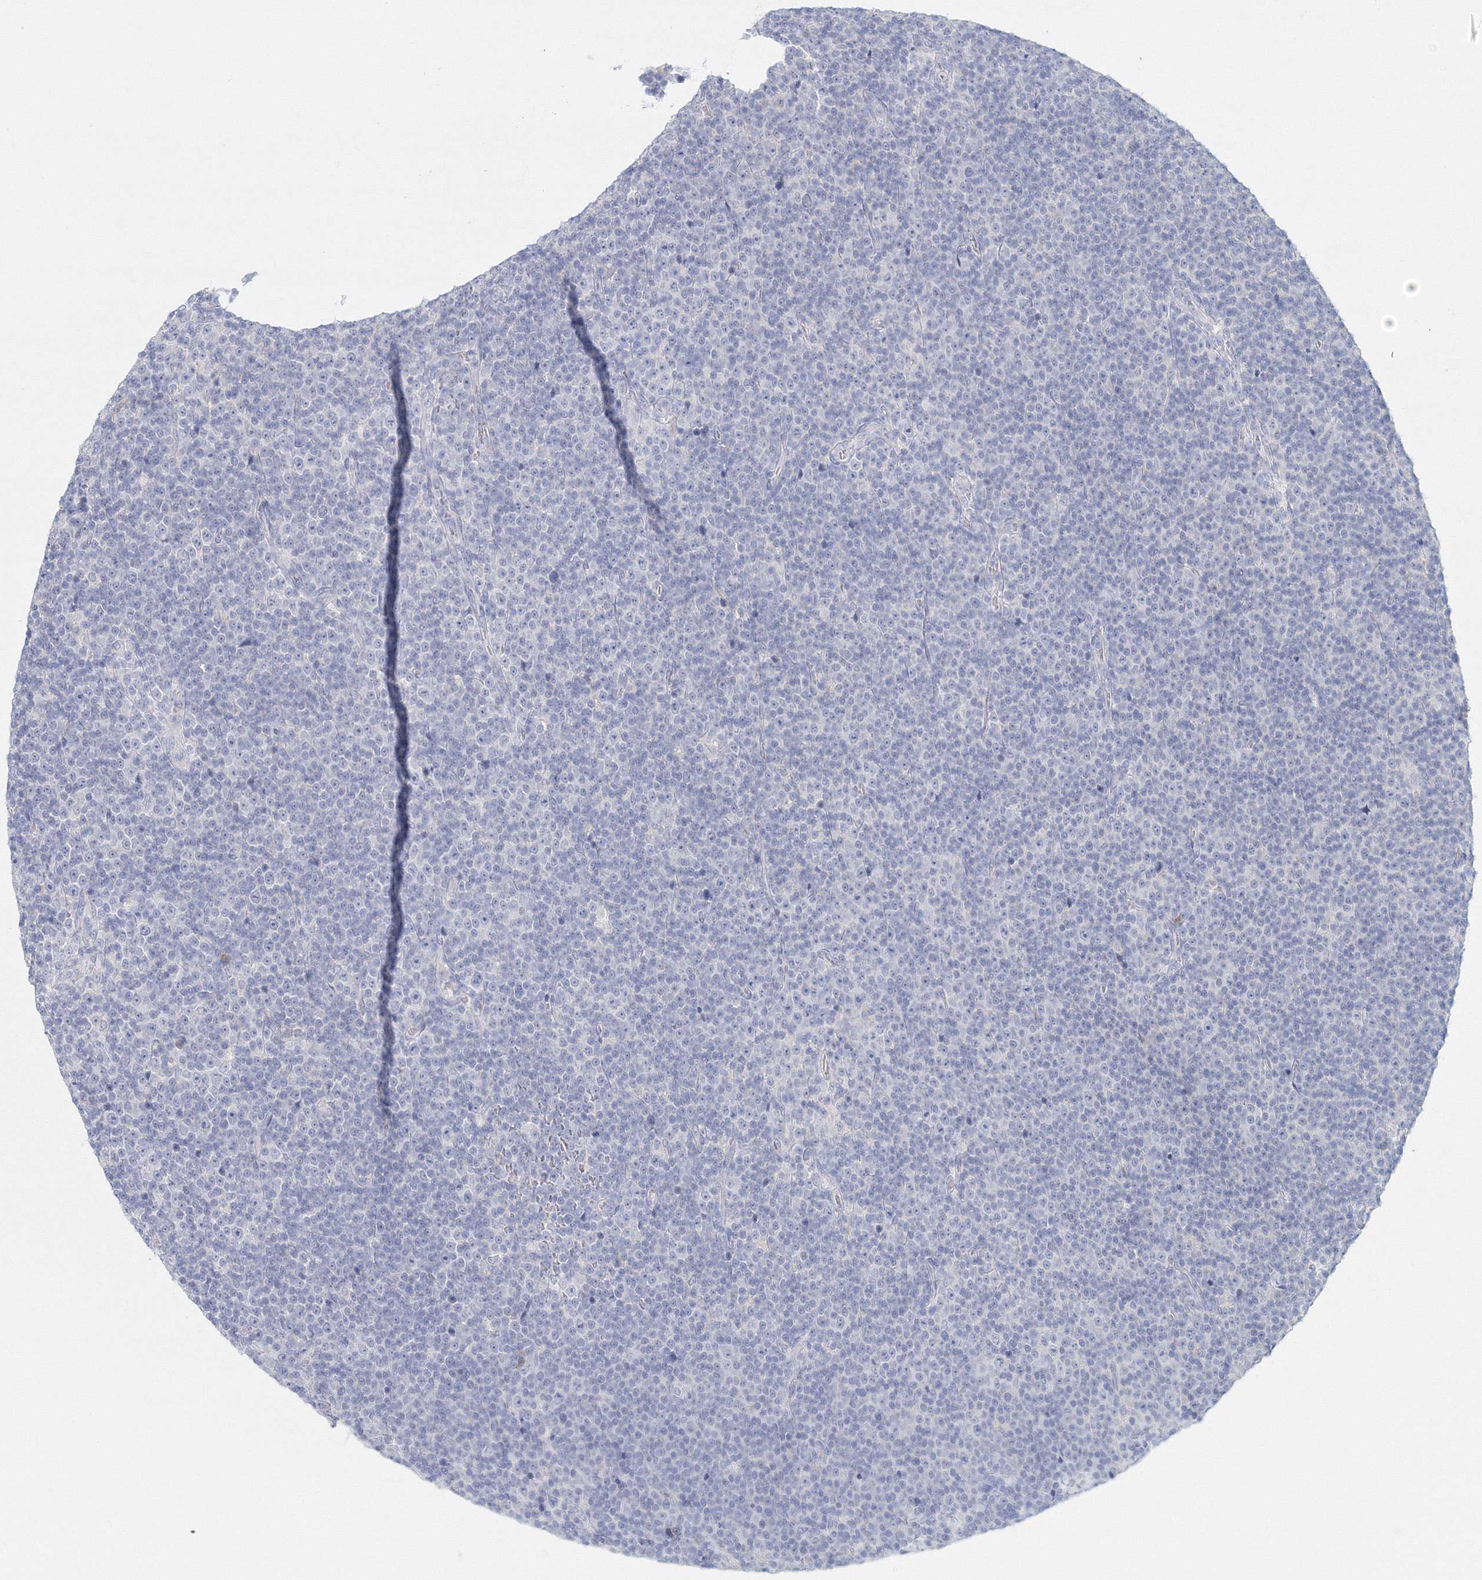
{"staining": {"intensity": "negative", "quantity": "none", "location": "none"}, "tissue": "lymphoma", "cell_type": "Tumor cells", "image_type": "cancer", "snomed": [{"axis": "morphology", "description": "Malignant lymphoma, non-Hodgkin's type, Low grade"}, {"axis": "topography", "description": "Lymph node"}], "caption": "Immunohistochemical staining of human lymphoma reveals no significant expression in tumor cells.", "gene": "VSIG1", "patient": {"sex": "female", "age": 67}}